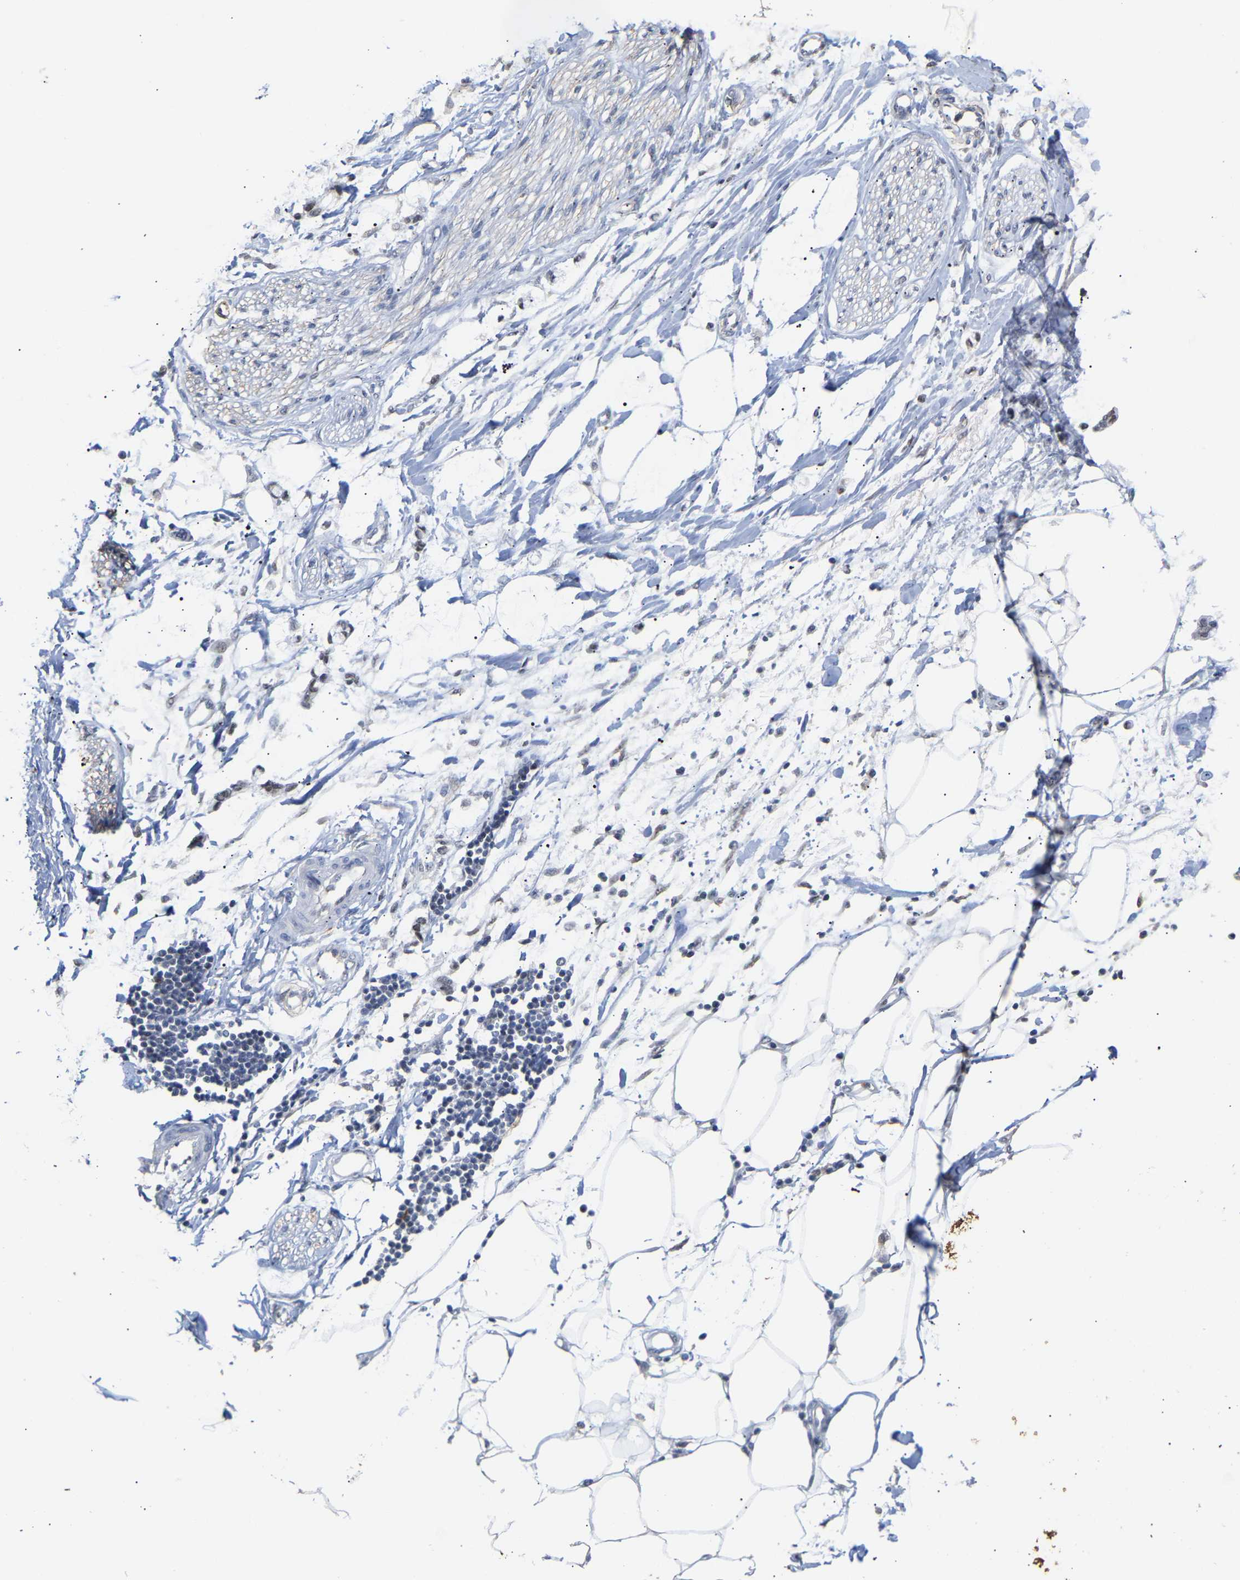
{"staining": {"intensity": "negative", "quantity": "none", "location": "none"}, "tissue": "adipose tissue", "cell_type": "Adipocytes", "image_type": "normal", "snomed": [{"axis": "morphology", "description": "Normal tissue, NOS"}, {"axis": "morphology", "description": "Adenocarcinoma, NOS"}, {"axis": "topography", "description": "Colon"}, {"axis": "topography", "description": "Peripheral nerve tissue"}], "caption": "Immunohistochemistry (IHC) micrograph of normal adipose tissue: human adipose tissue stained with DAB demonstrates no significant protein staining in adipocytes.", "gene": "AMPH", "patient": {"sex": "male", "age": 14}}